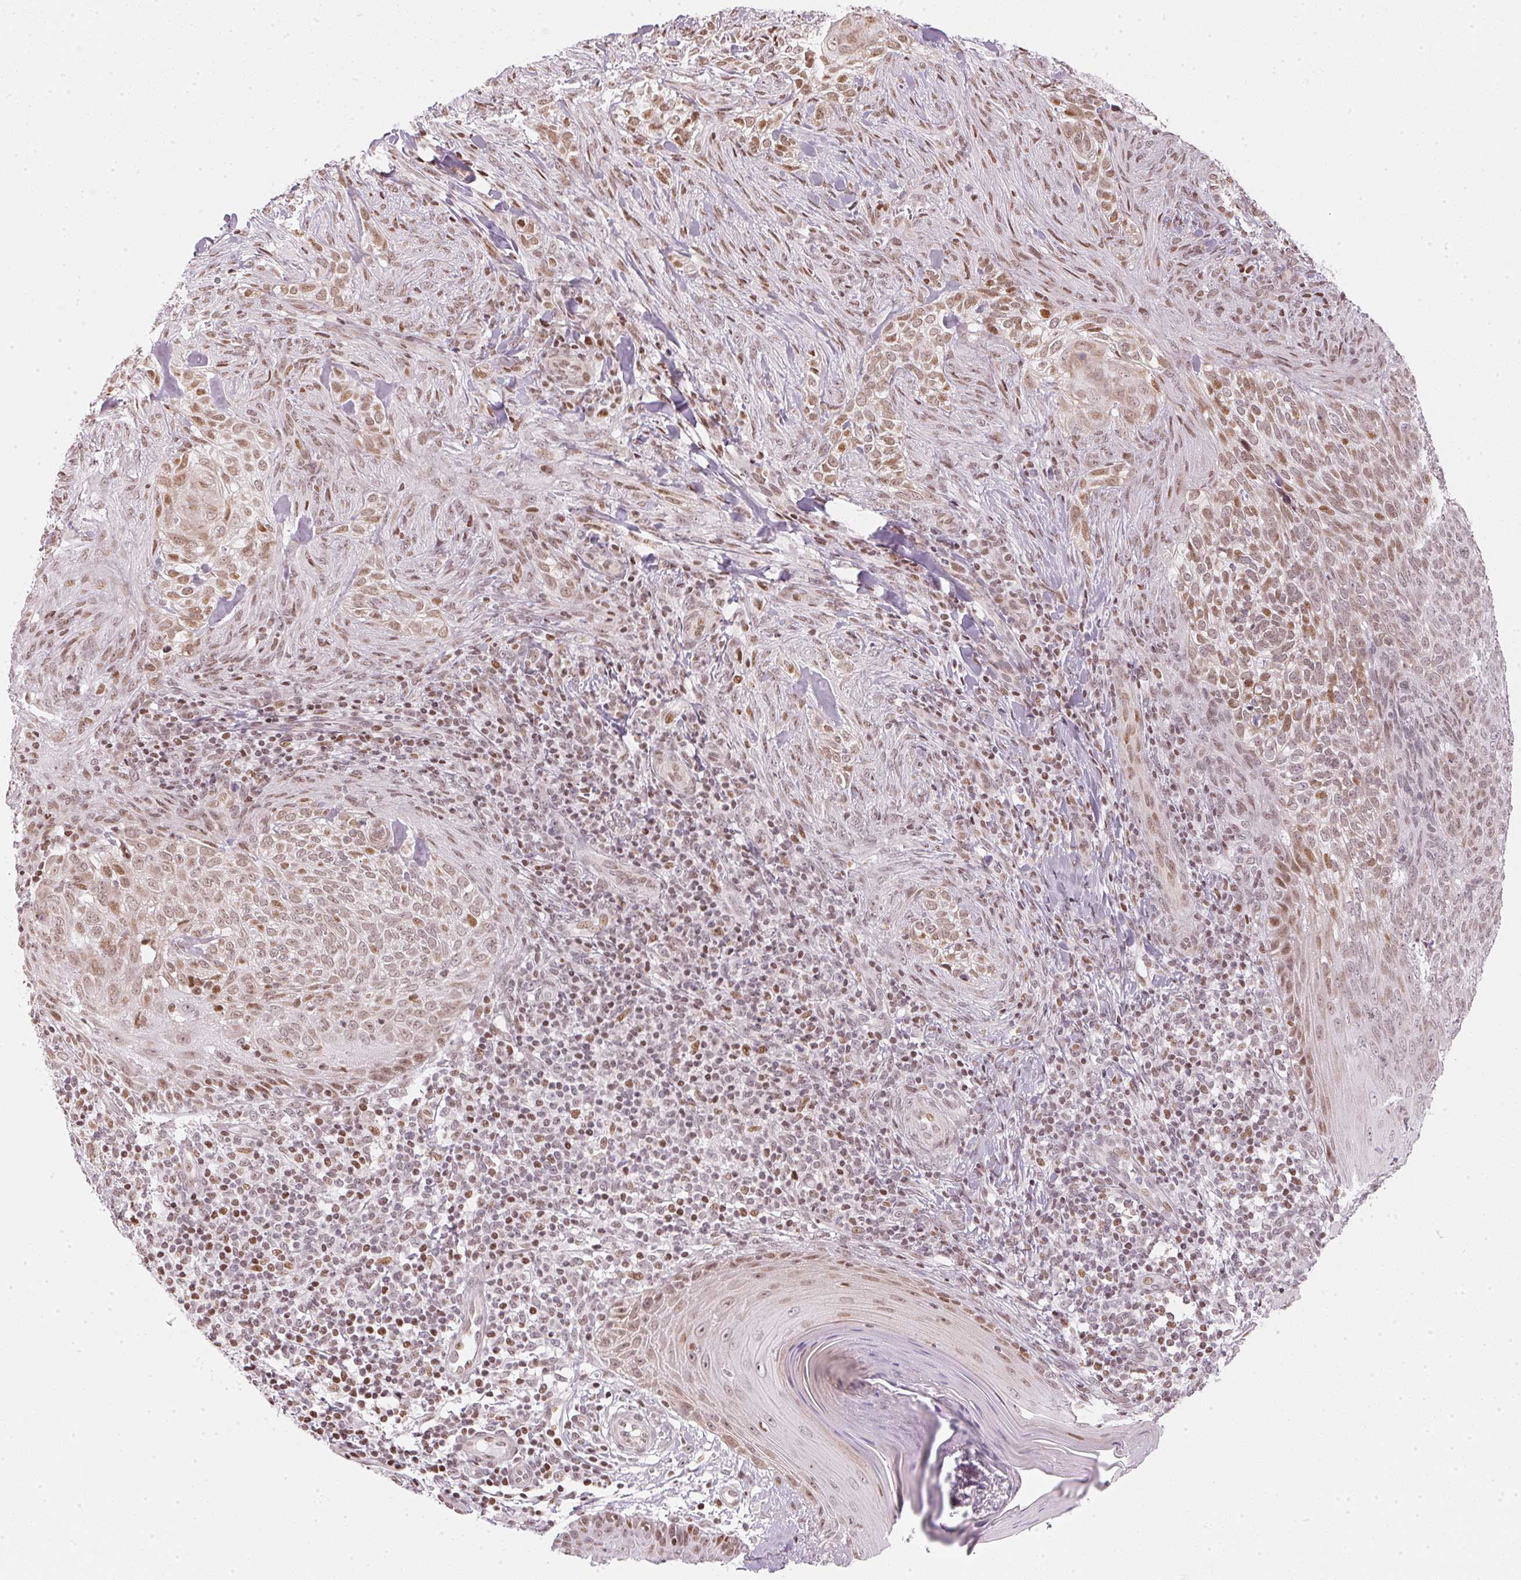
{"staining": {"intensity": "weak", "quantity": "25%-75%", "location": "nuclear"}, "tissue": "skin cancer", "cell_type": "Tumor cells", "image_type": "cancer", "snomed": [{"axis": "morphology", "description": "Basal cell carcinoma"}, {"axis": "topography", "description": "Skin"}], "caption": "Immunohistochemistry (IHC) histopathology image of neoplastic tissue: human skin cancer (basal cell carcinoma) stained using immunohistochemistry demonstrates low levels of weak protein expression localized specifically in the nuclear of tumor cells, appearing as a nuclear brown color.", "gene": "KAT6A", "patient": {"sex": "female", "age": 48}}